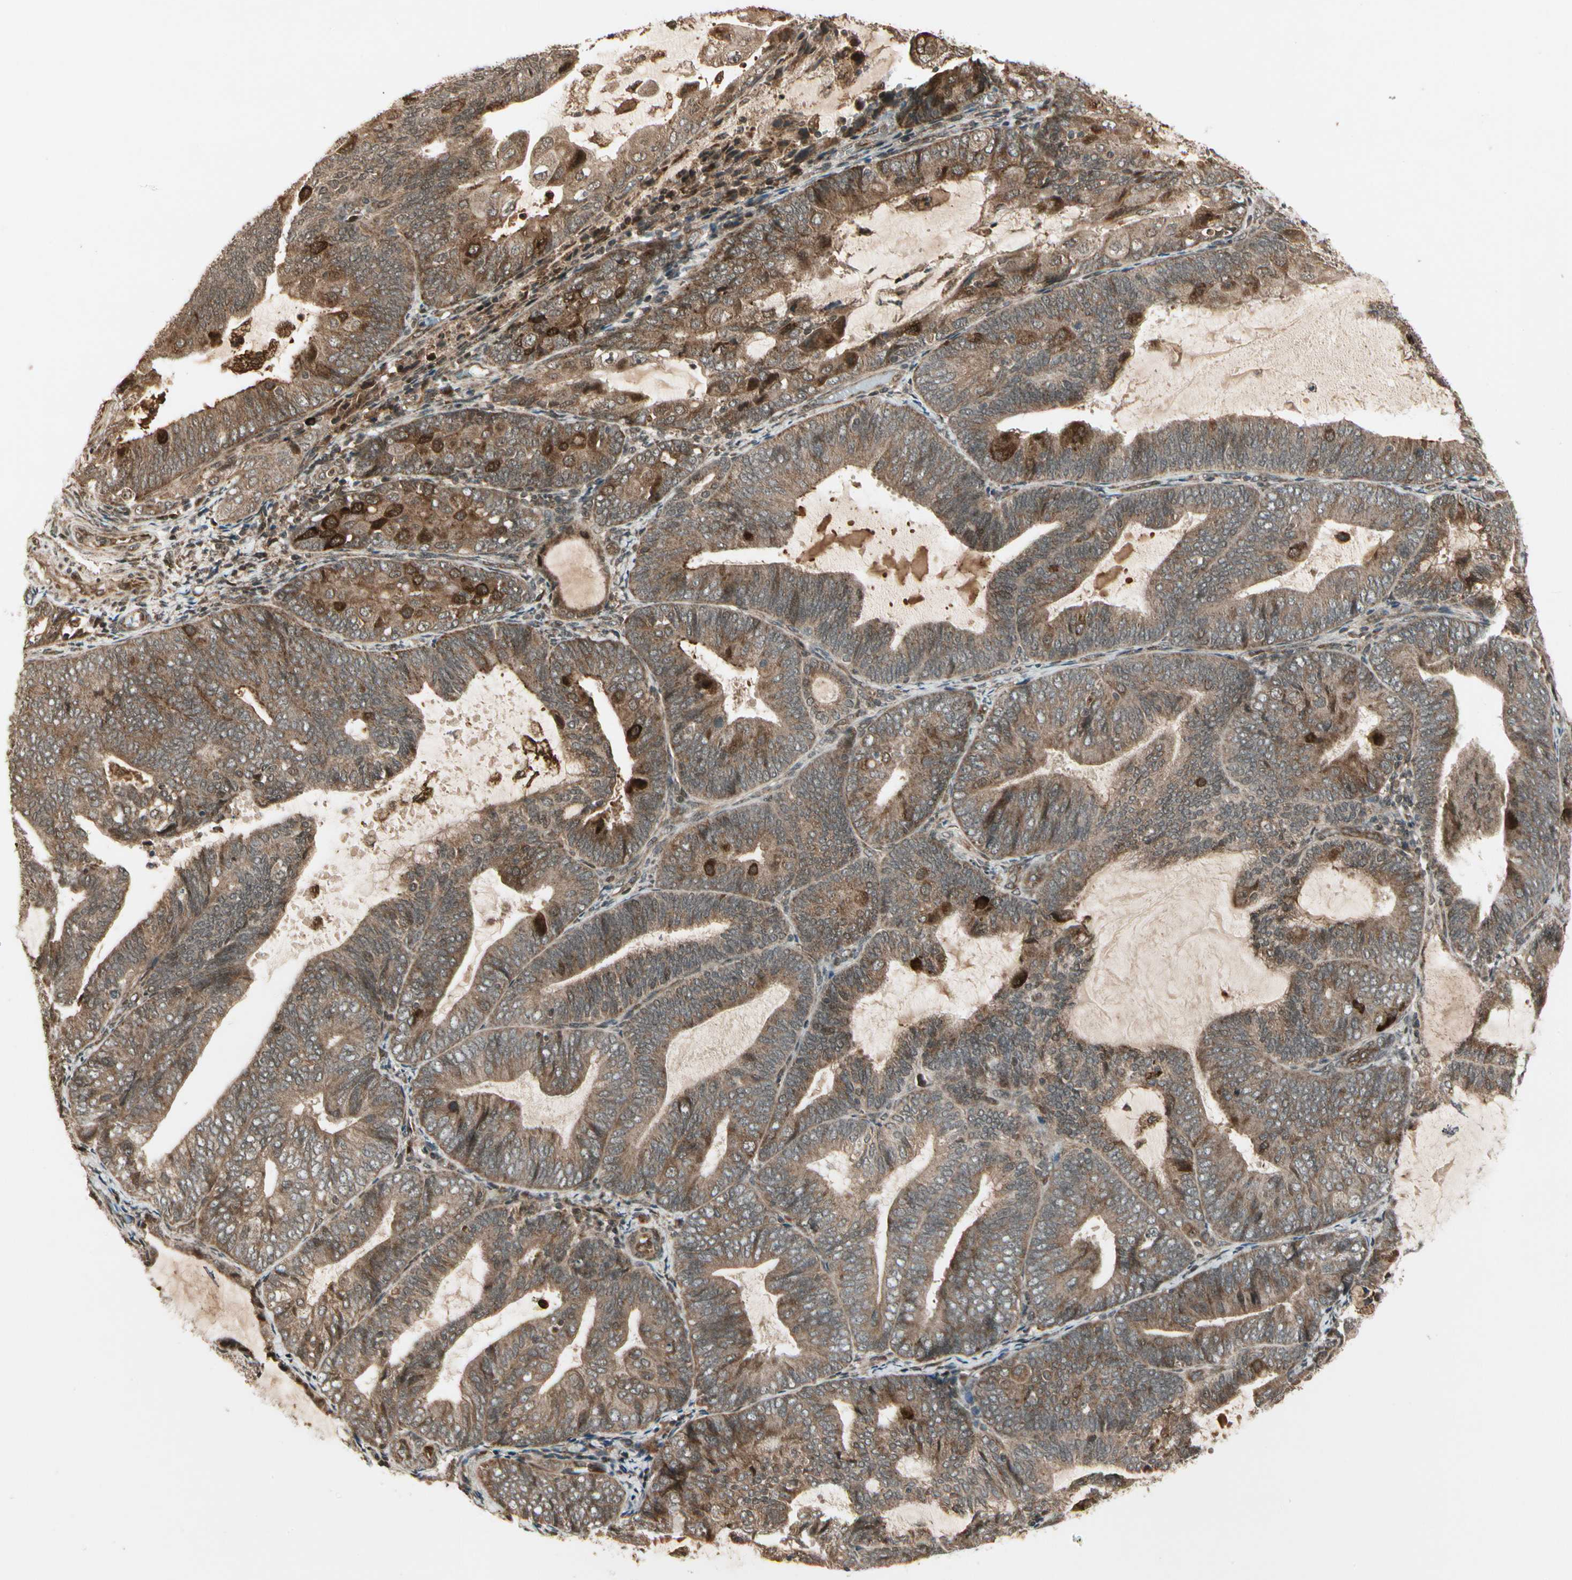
{"staining": {"intensity": "moderate", "quantity": ">75%", "location": "cytoplasmic/membranous"}, "tissue": "endometrial cancer", "cell_type": "Tumor cells", "image_type": "cancer", "snomed": [{"axis": "morphology", "description": "Adenocarcinoma, NOS"}, {"axis": "topography", "description": "Endometrium"}], "caption": "A brown stain highlights moderate cytoplasmic/membranous positivity of a protein in human endometrial cancer tumor cells. The staining was performed using DAB to visualize the protein expression in brown, while the nuclei were stained in blue with hematoxylin (Magnification: 20x).", "gene": "GLUL", "patient": {"sex": "female", "age": 81}}